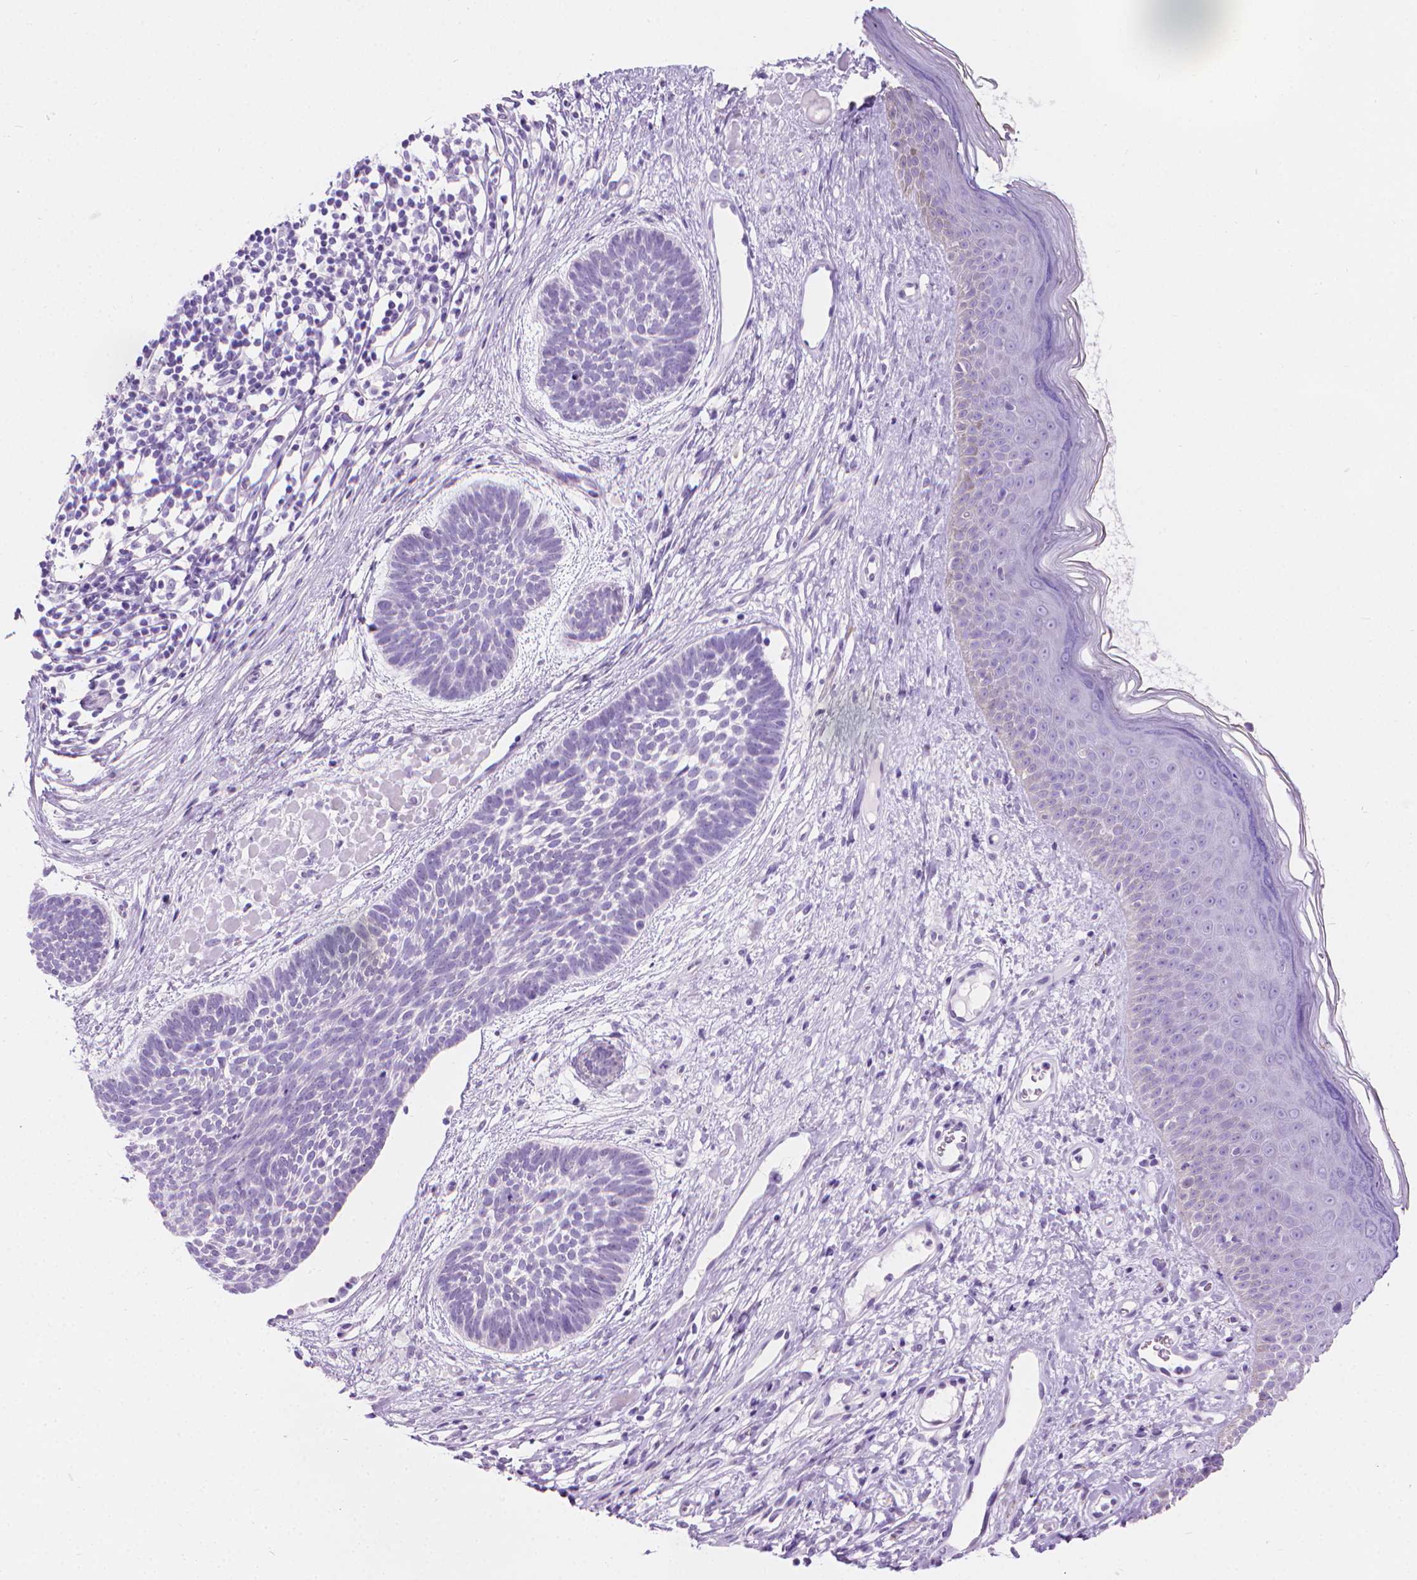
{"staining": {"intensity": "negative", "quantity": "none", "location": "none"}, "tissue": "skin cancer", "cell_type": "Tumor cells", "image_type": "cancer", "snomed": [{"axis": "morphology", "description": "Basal cell carcinoma"}, {"axis": "topography", "description": "Skin"}], "caption": "The photomicrograph shows no significant positivity in tumor cells of basal cell carcinoma (skin).", "gene": "CFAP52", "patient": {"sex": "male", "age": 85}}